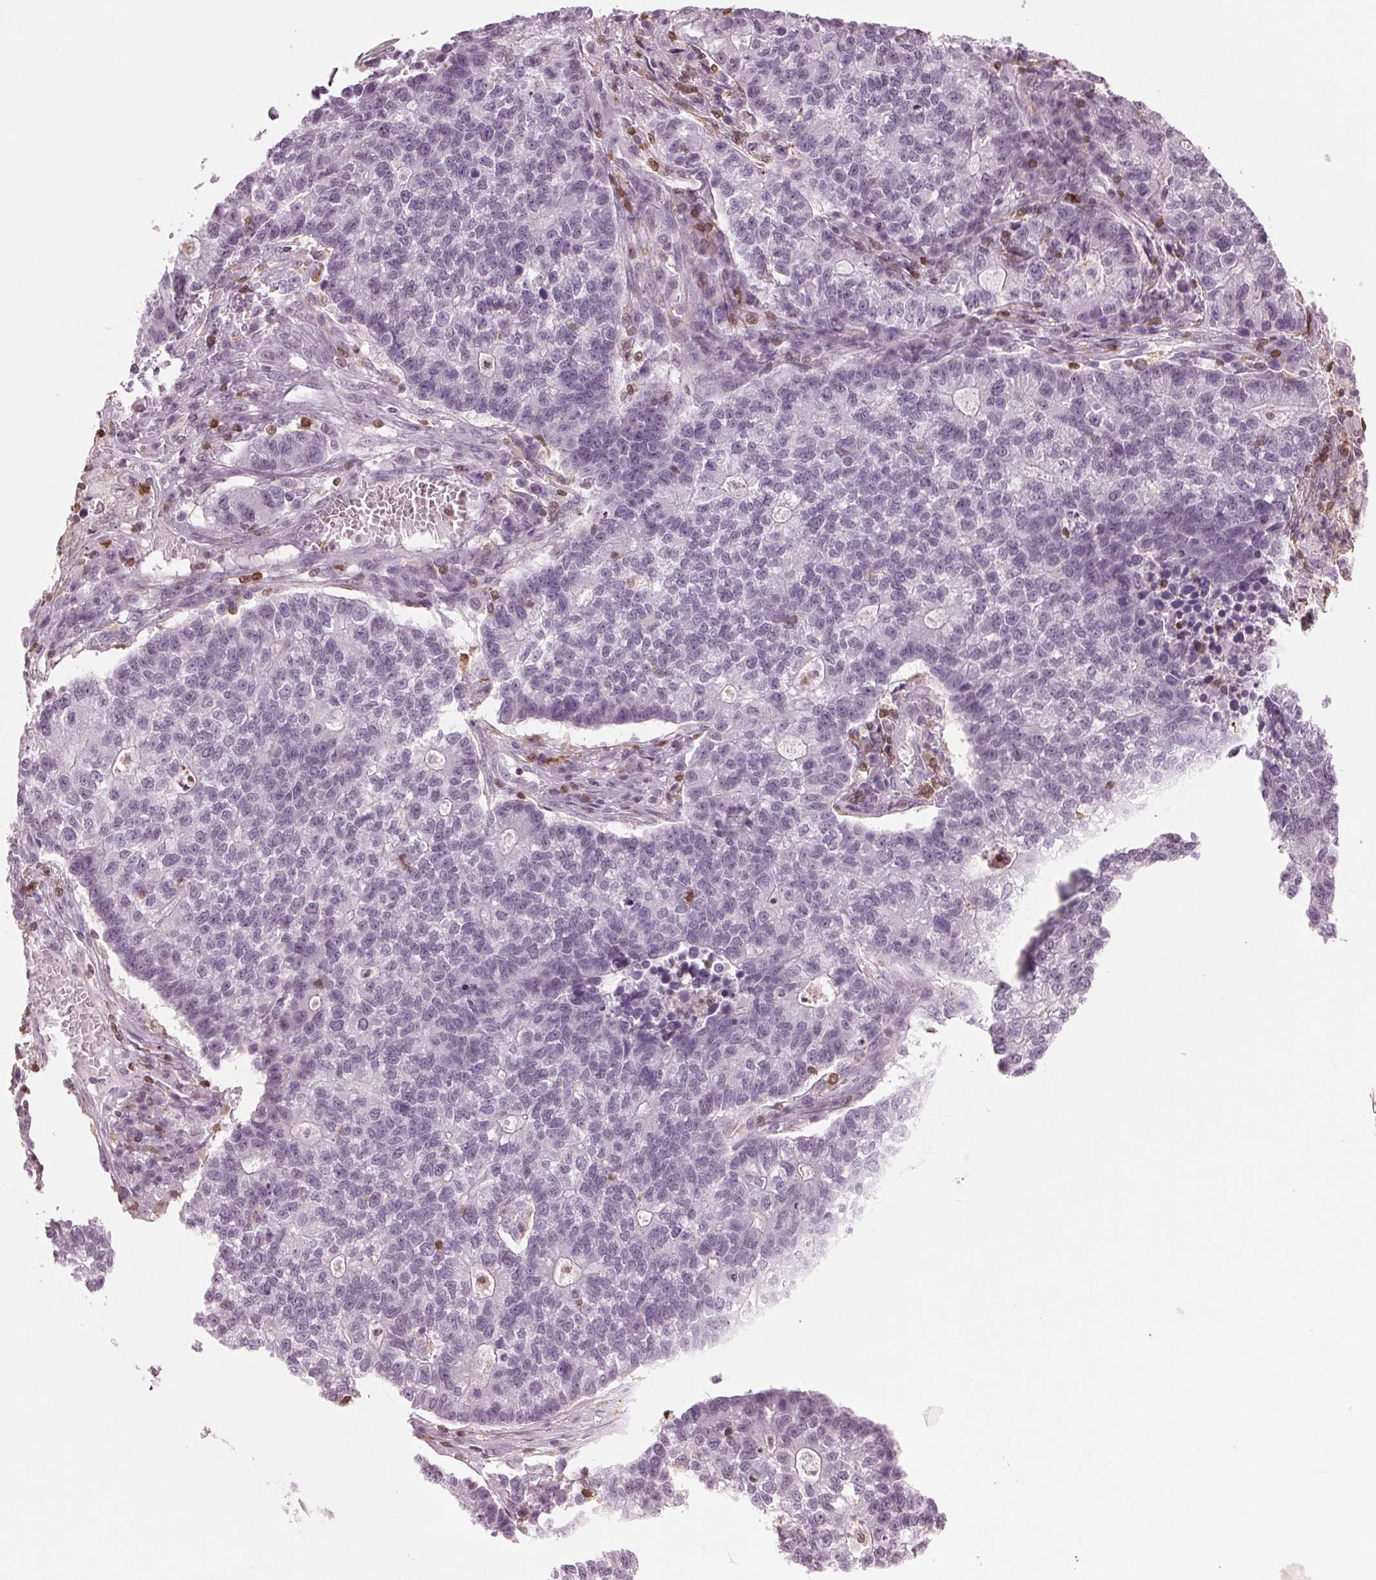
{"staining": {"intensity": "negative", "quantity": "none", "location": "none"}, "tissue": "lung cancer", "cell_type": "Tumor cells", "image_type": "cancer", "snomed": [{"axis": "morphology", "description": "Adenocarcinoma, NOS"}, {"axis": "topography", "description": "Lung"}], "caption": "Tumor cells are negative for brown protein staining in lung adenocarcinoma.", "gene": "BTLA", "patient": {"sex": "male", "age": 57}}